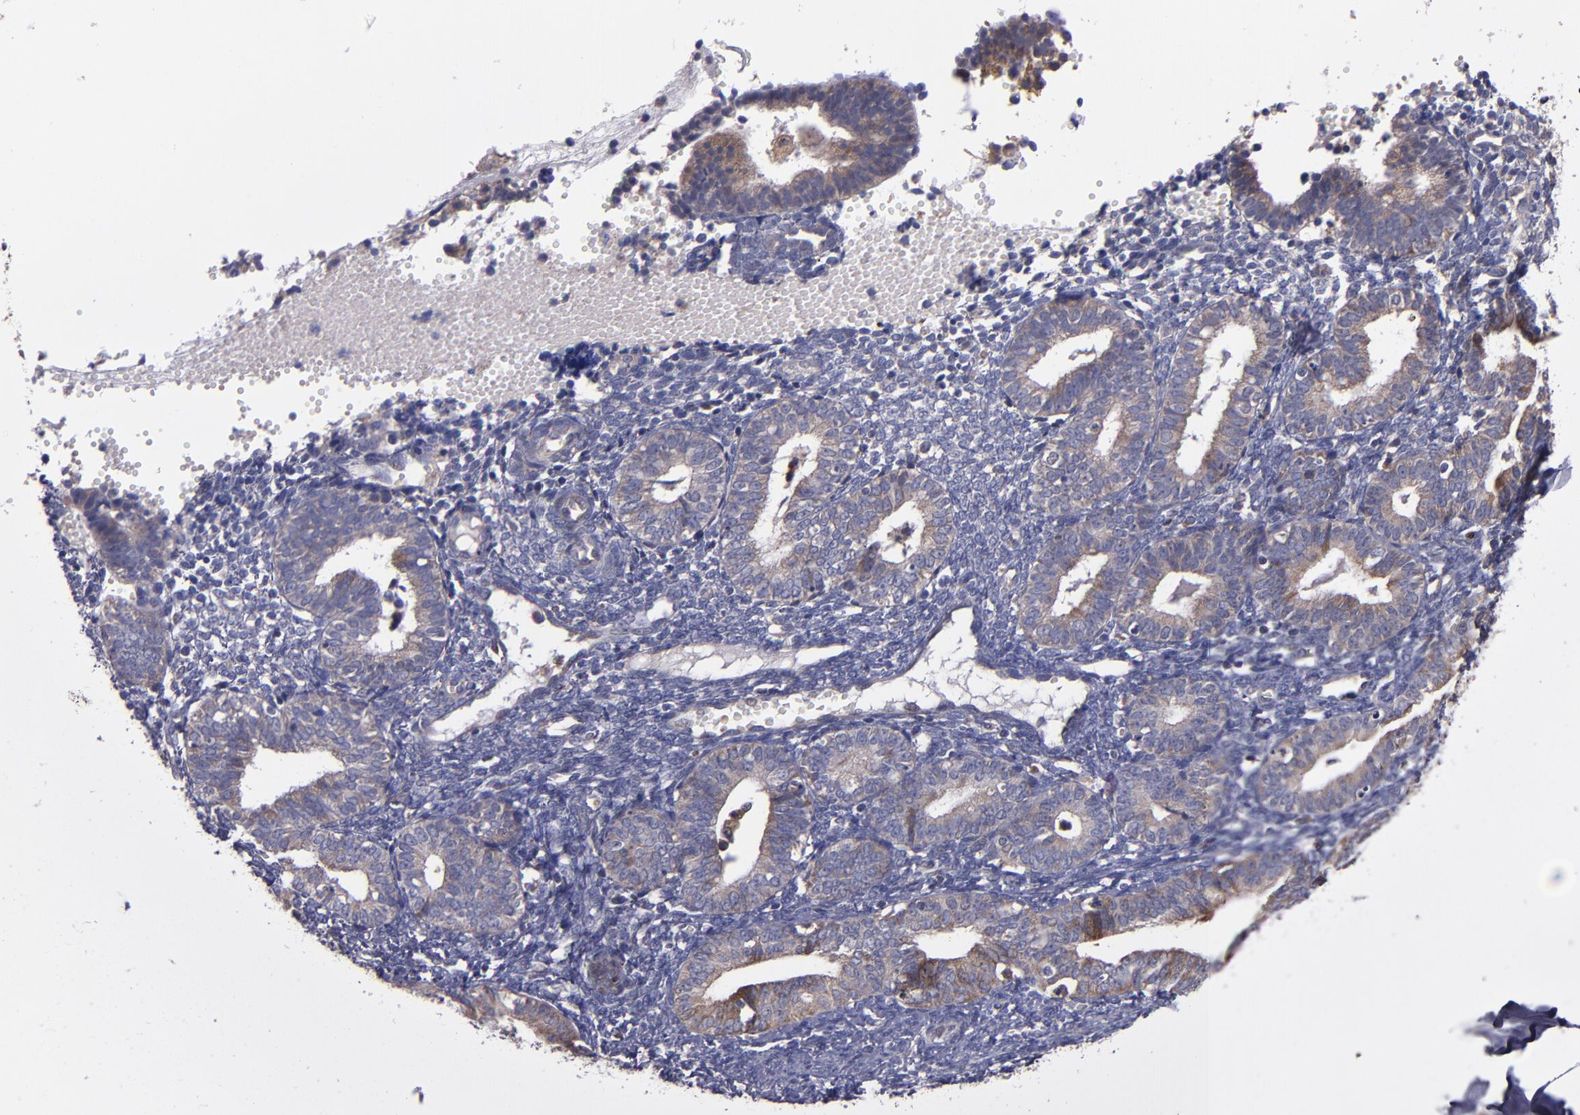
{"staining": {"intensity": "weak", "quantity": "<25%", "location": "cytoplasmic/membranous"}, "tissue": "endometrium", "cell_type": "Cells in endometrial stroma", "image_type": "normal", "snomed": [{"axis": "morphology", "description": "Normal tissue, NOS"}, {"axis": "topography", "description": "Endometrium"}], "caption": "High magnification brightfield microscopy of unremarkable endometrium stained with DAB (3,3'-diaminobenzidine) (brown) and counterstained with hematoxylin (blue): cells in endometrial stroma show no significant expression.", "gene": "IFIH1", "patient": {"sex": "female", "age": 61}}